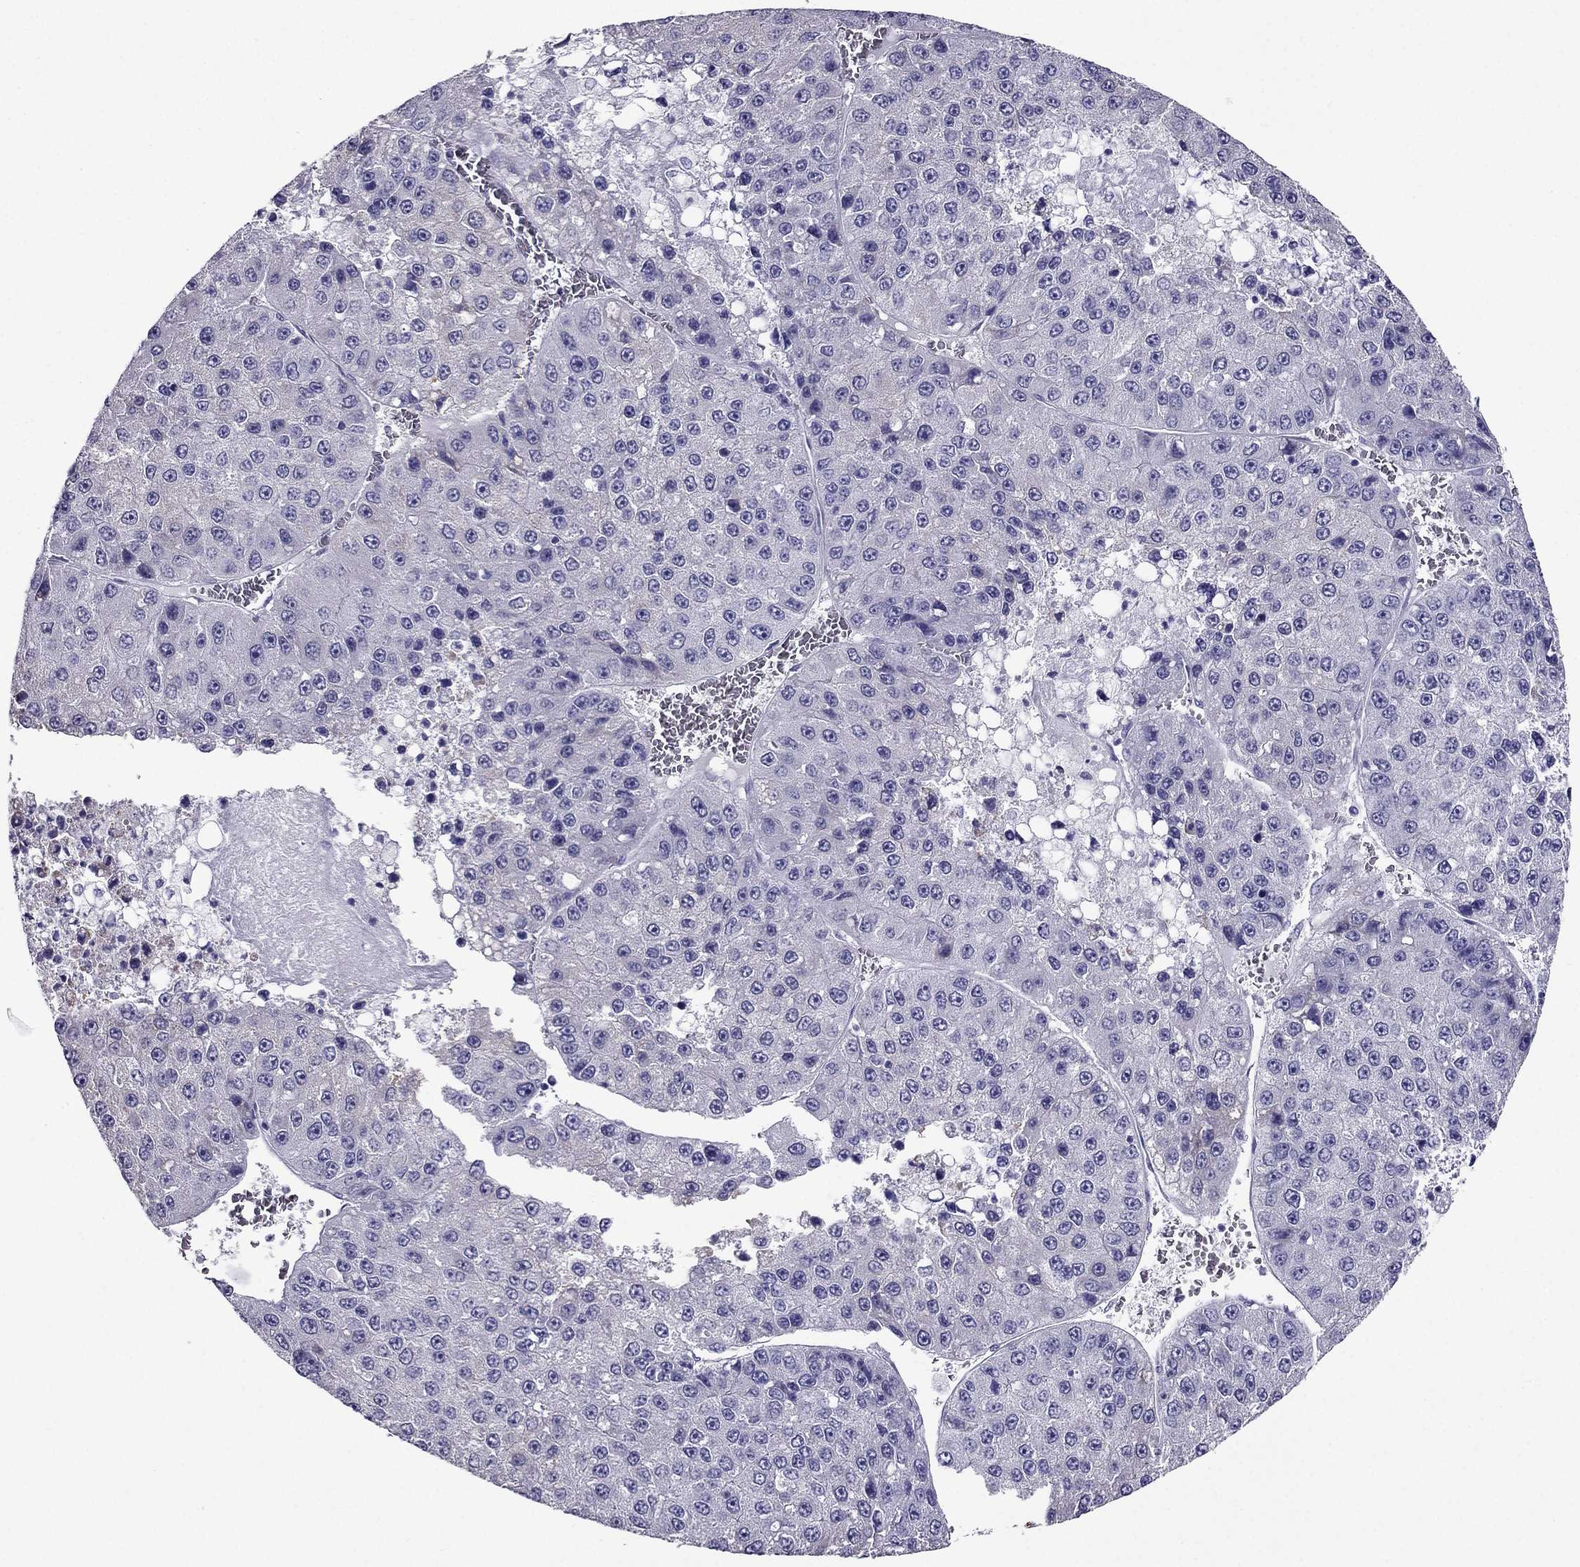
{"staining": {"intensity": "negative", "quantity": "none", "location": "none"}, "tissue": "liver cancer", "cell_type": "Tumor cells", "image_type": "cancer", "snomed": [{"axis": "morphology", "description": "Carcinoma, Hepatocellular, NOS"}, {"axis": "topography", "description": "Liver"}], "caption": "A photomicrograph of hepatocellular carcinoma (liver) stained for a protein shows no brown staining in tumor cells.", "gene": "ZNF541", "patient": {"sex": "female", "age": 73}}